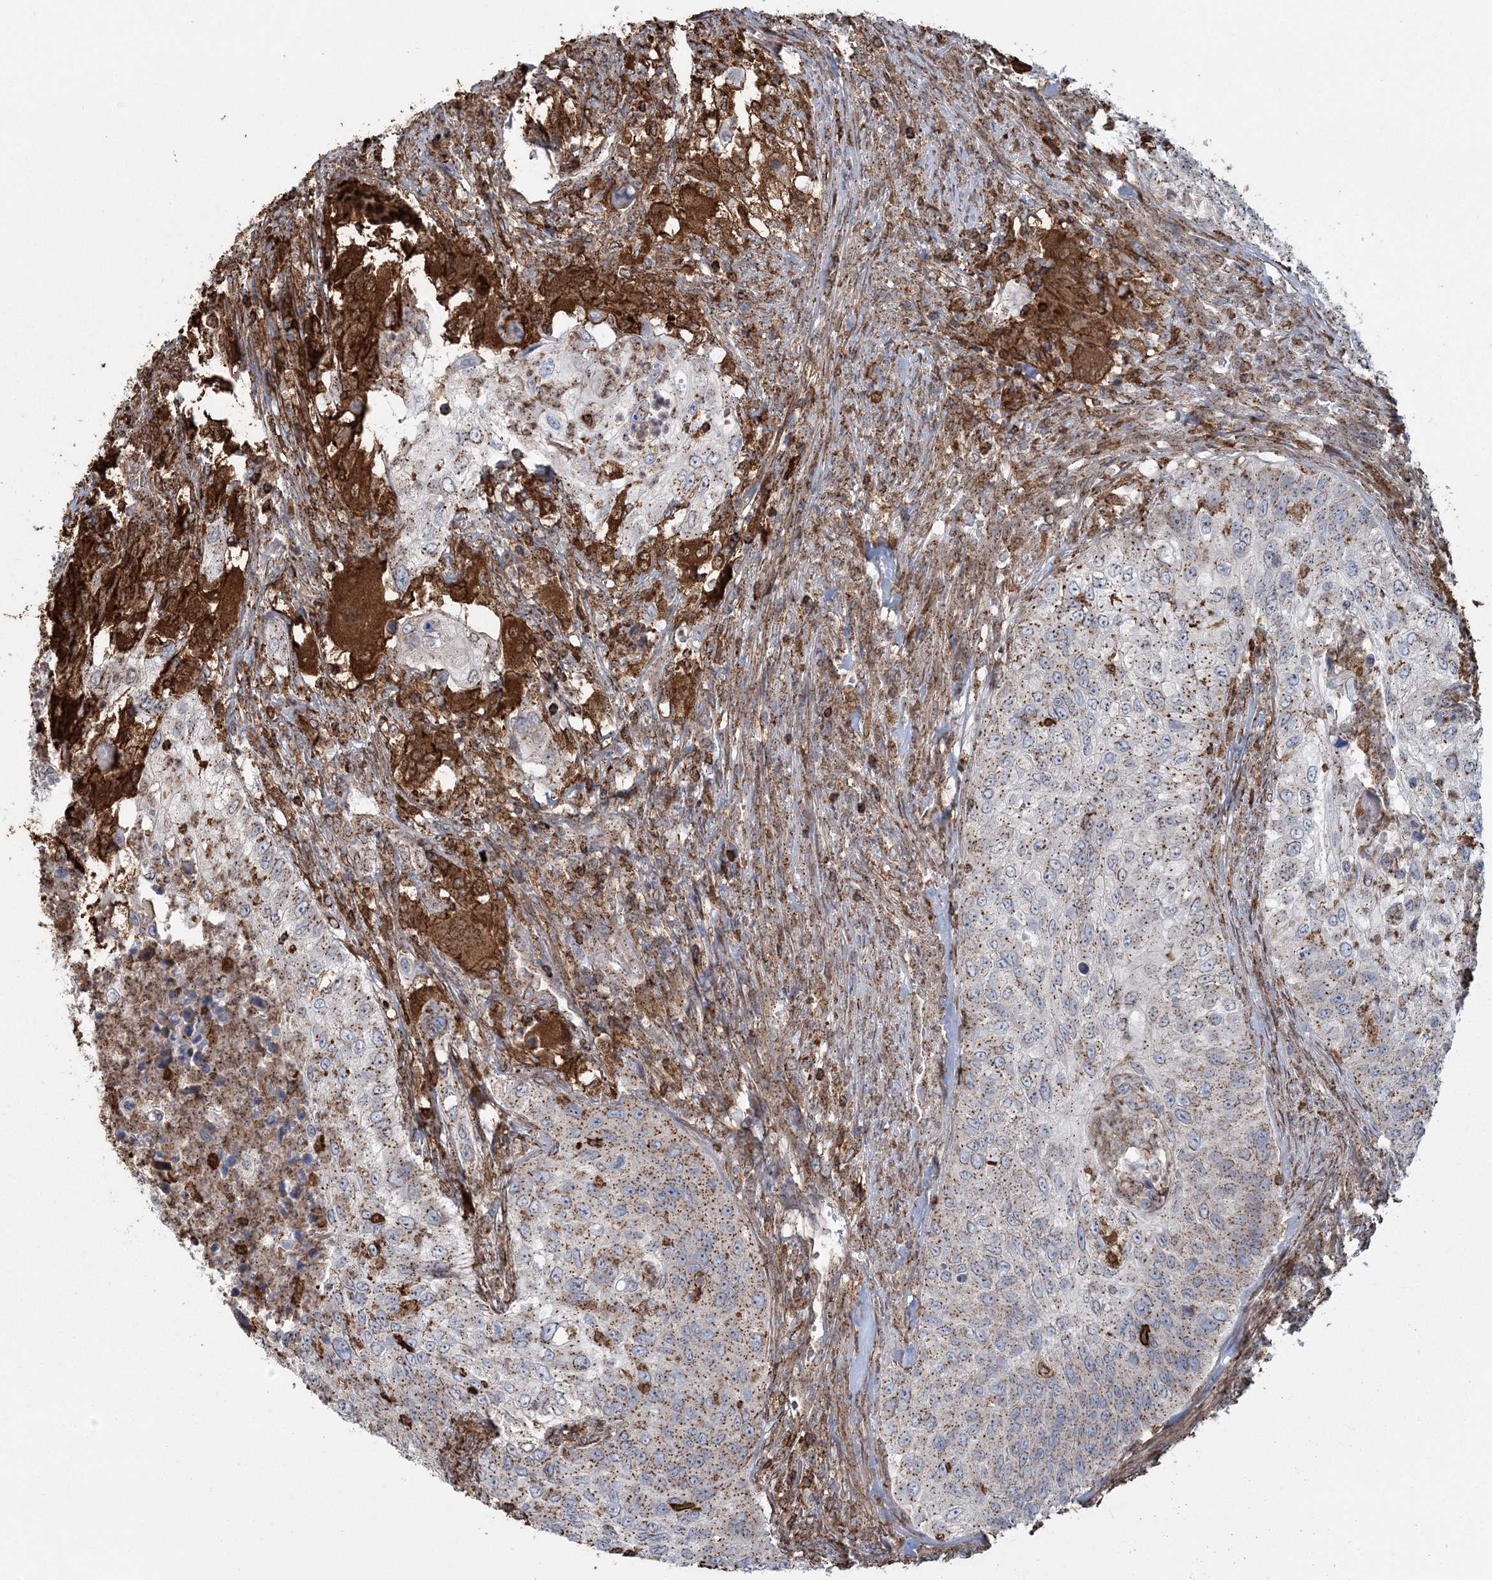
{"staining": {"intensity": "moderate", "quantity": ">75%", "location": "cytoplasmic/membranous"}, "tissue": "urothelial cancer", "cell_type": "Tumor cells", "image_type": "cancer", "snomed": [{"axis": "morphology", "description": "Urothelial carcinoma, High grade"}, {"axis": "topography", "description": "Urinary bladder"}], "caption": "DAB immunohistochemical staining of human urothelial cancer reveals moderate cytoplasmic/membranous protein positivity in approximately >75% of tumor cells.", "gene": "TRAF3IP2", "patient": {"sex": "female", "age": 60}}